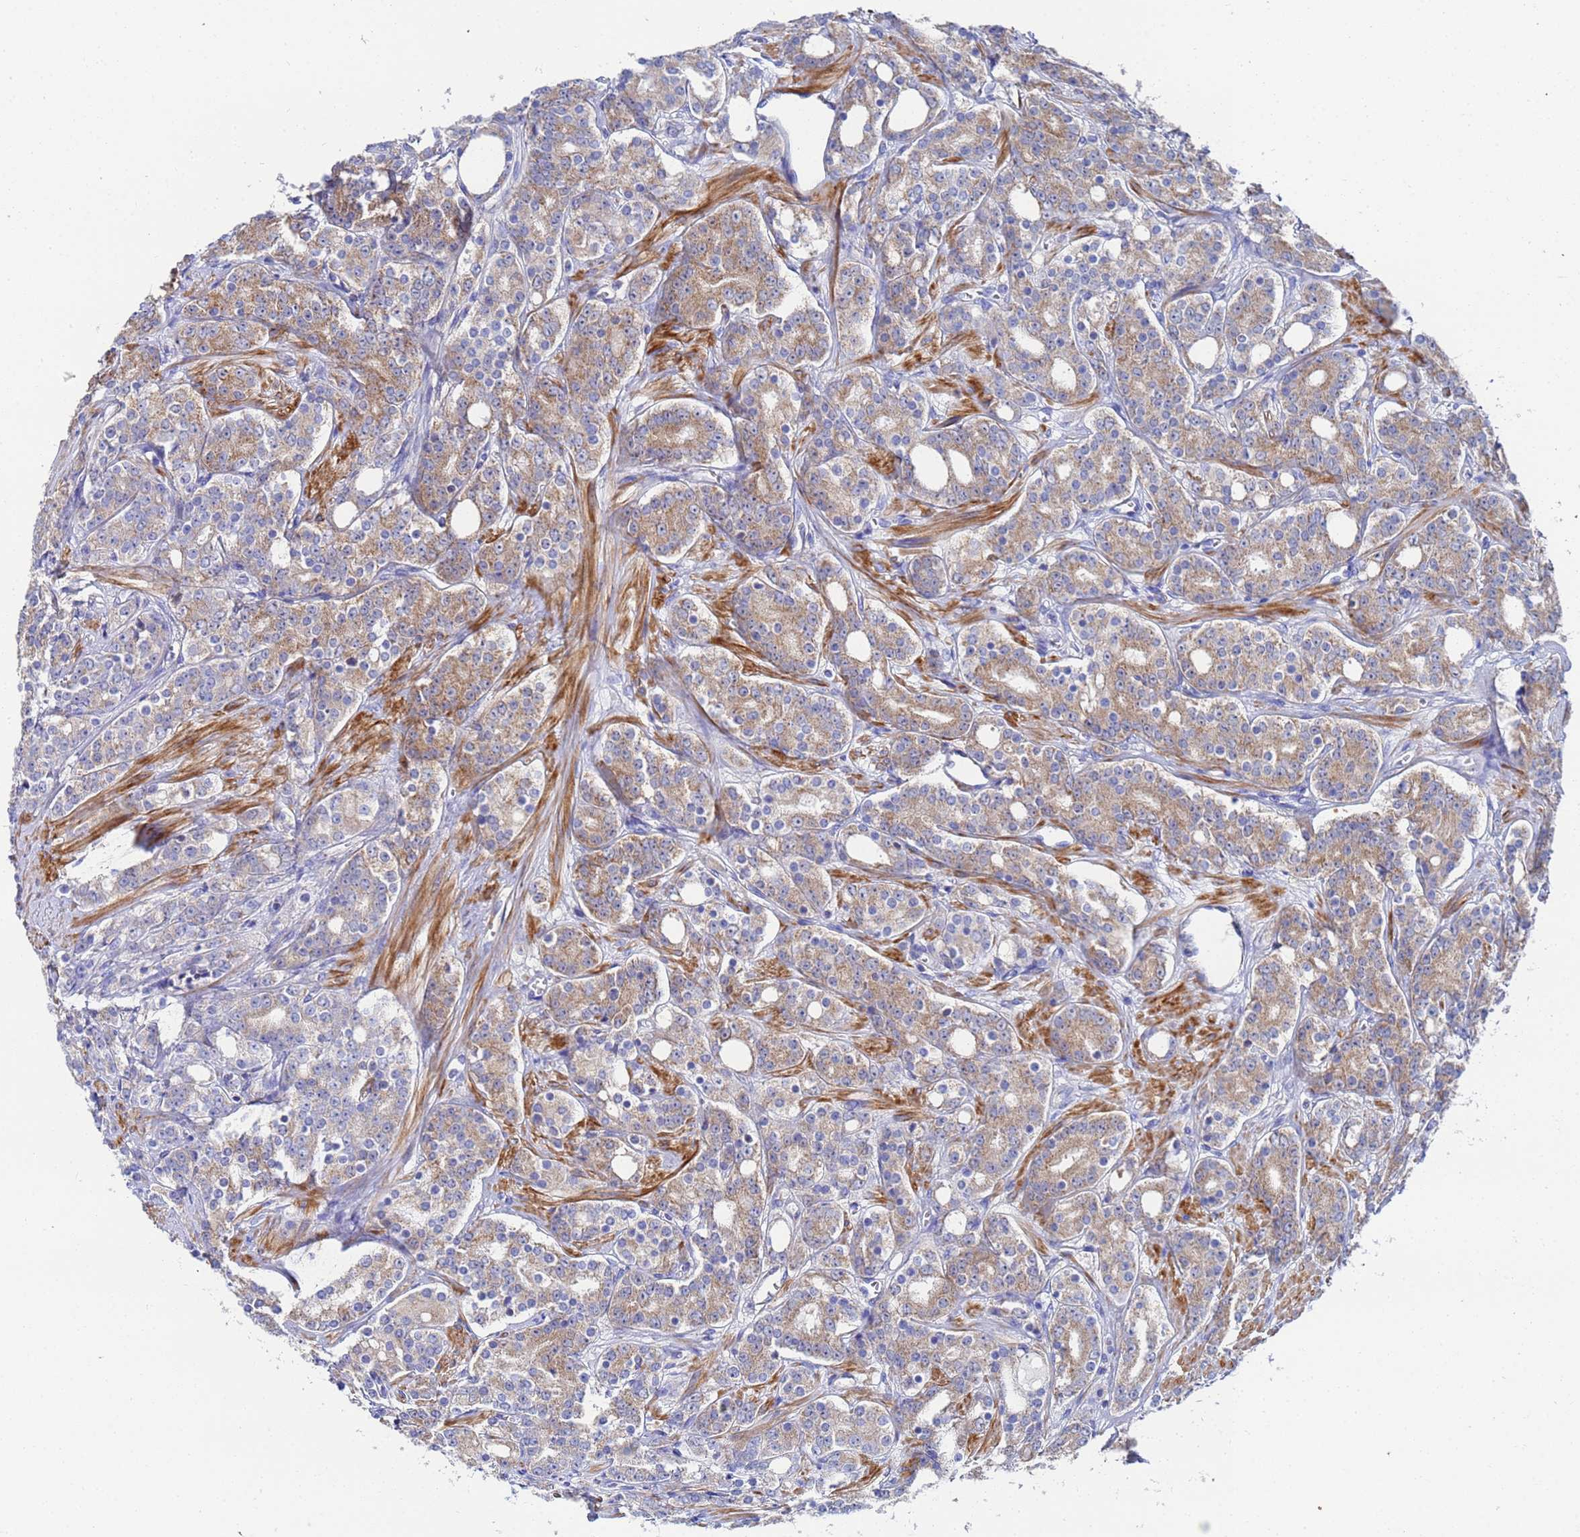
{"staining": {"intensity": "moderate", "quantity": "25%-75%", "location": "cytoplasmic/membranous"}, "tissue": "prostate cancer", "cell_type": "Tumor cells", "image_type": "cancer", "snomed": [{"axis": "morphology", "description": "Adenocarcinoma, High grade"}, {"axis": "topography", "description": "Prostate"}], "caption": "Prostate adenocarcinoma (high-grade) tissue shows moderate cytoplasmic/membranous expression in about 25%-75% of tumor cells", "gene": "FAHD2A", "patient": {"sex": "male", "age": 62}}